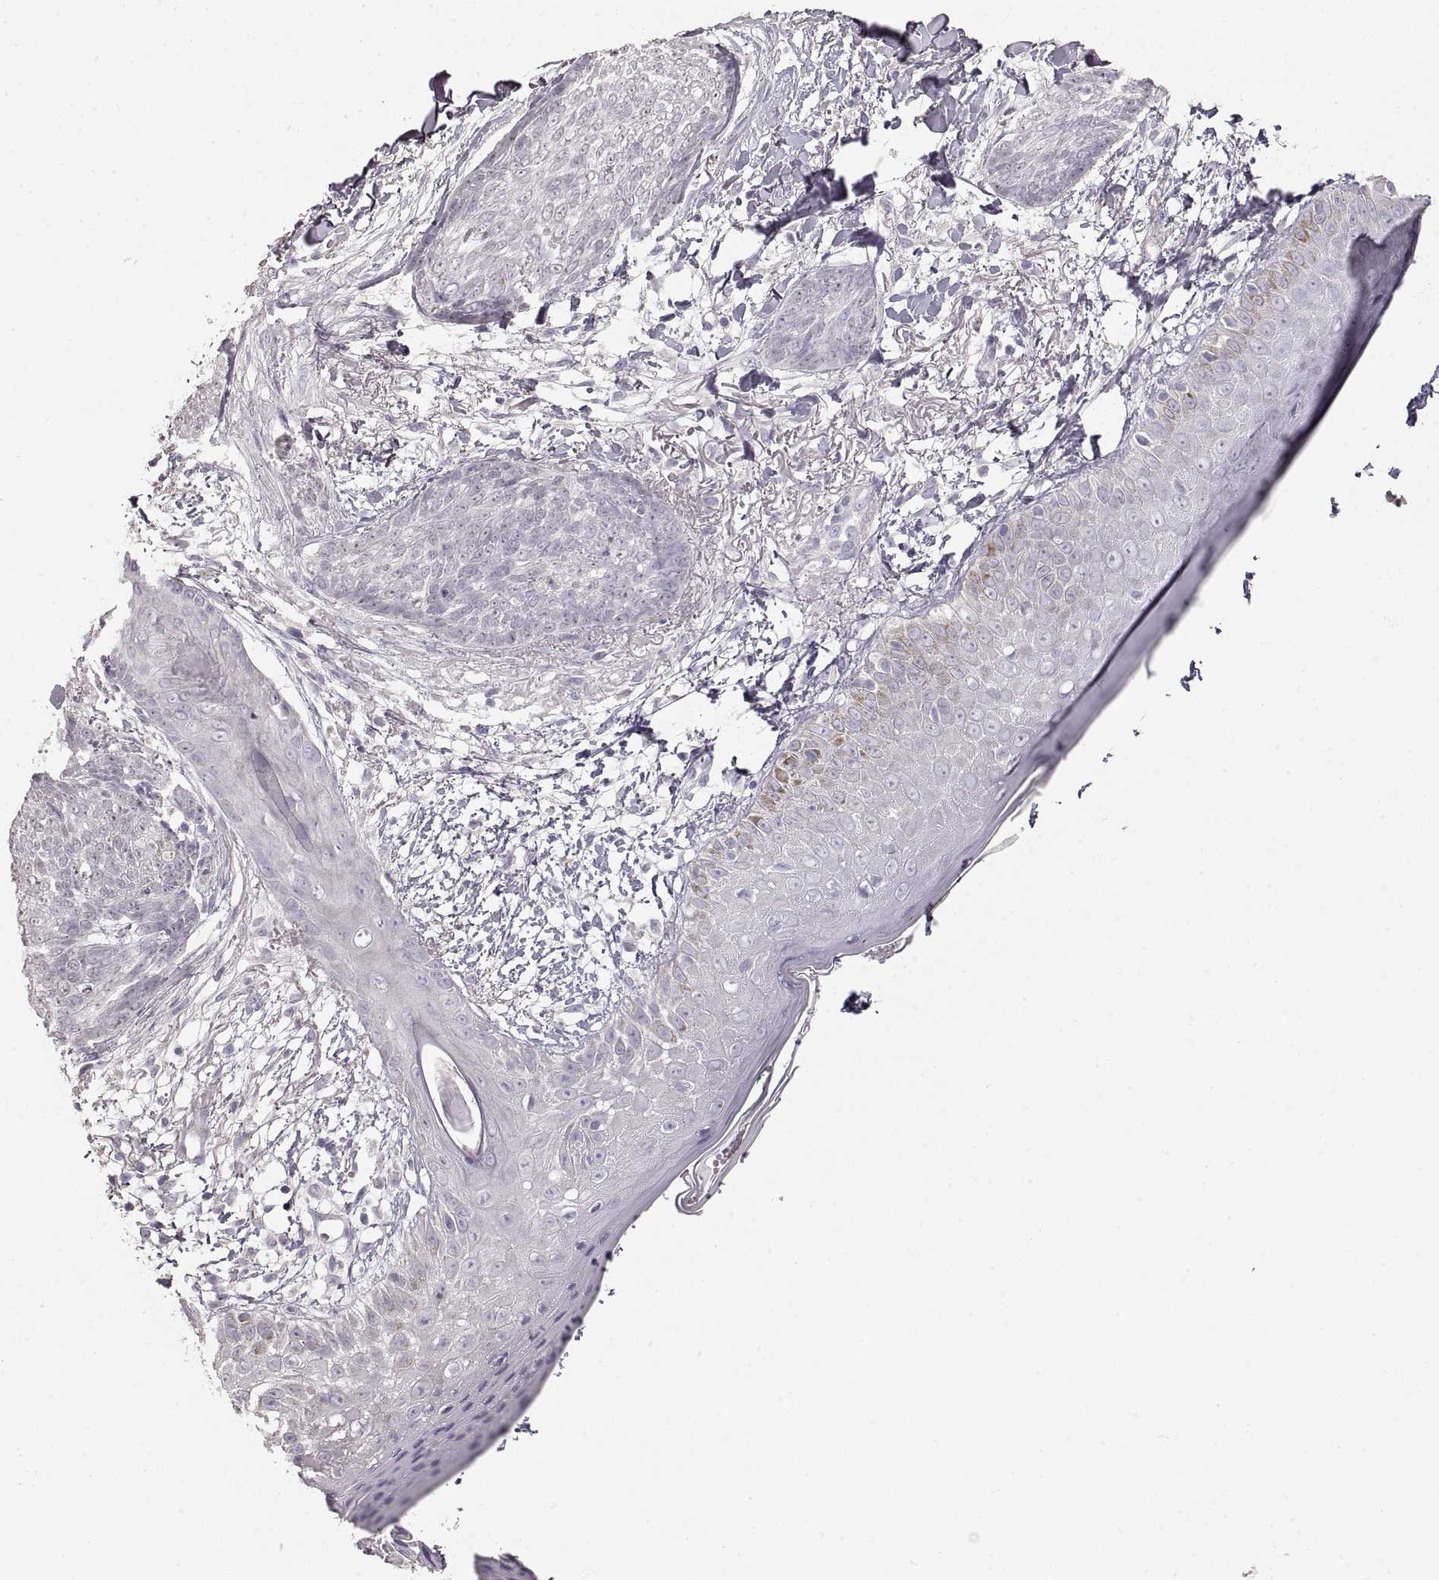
{"staining": {"intensity": "negative", "quantity": "none", "location": "none"}, "tissue": "skin cancer", "cell_type": "Tumor cells", "image_type": "cancer", "snomed": [{"axis": "morphology", "description": "Normal tissue, NOS"}, {"axis": "morphology", "description": "Basal cell carcinoma"}, {"axis": "topography", "description": "Skin"}], "caption": "A high-resolution image shows immunohistochemistry staining of skin cancer (basal cell carcinoma), which demonstrates no significant positivity in tumor cells.", "gene": "ZP3", "patient": {"sex": "male", "age": 84}}